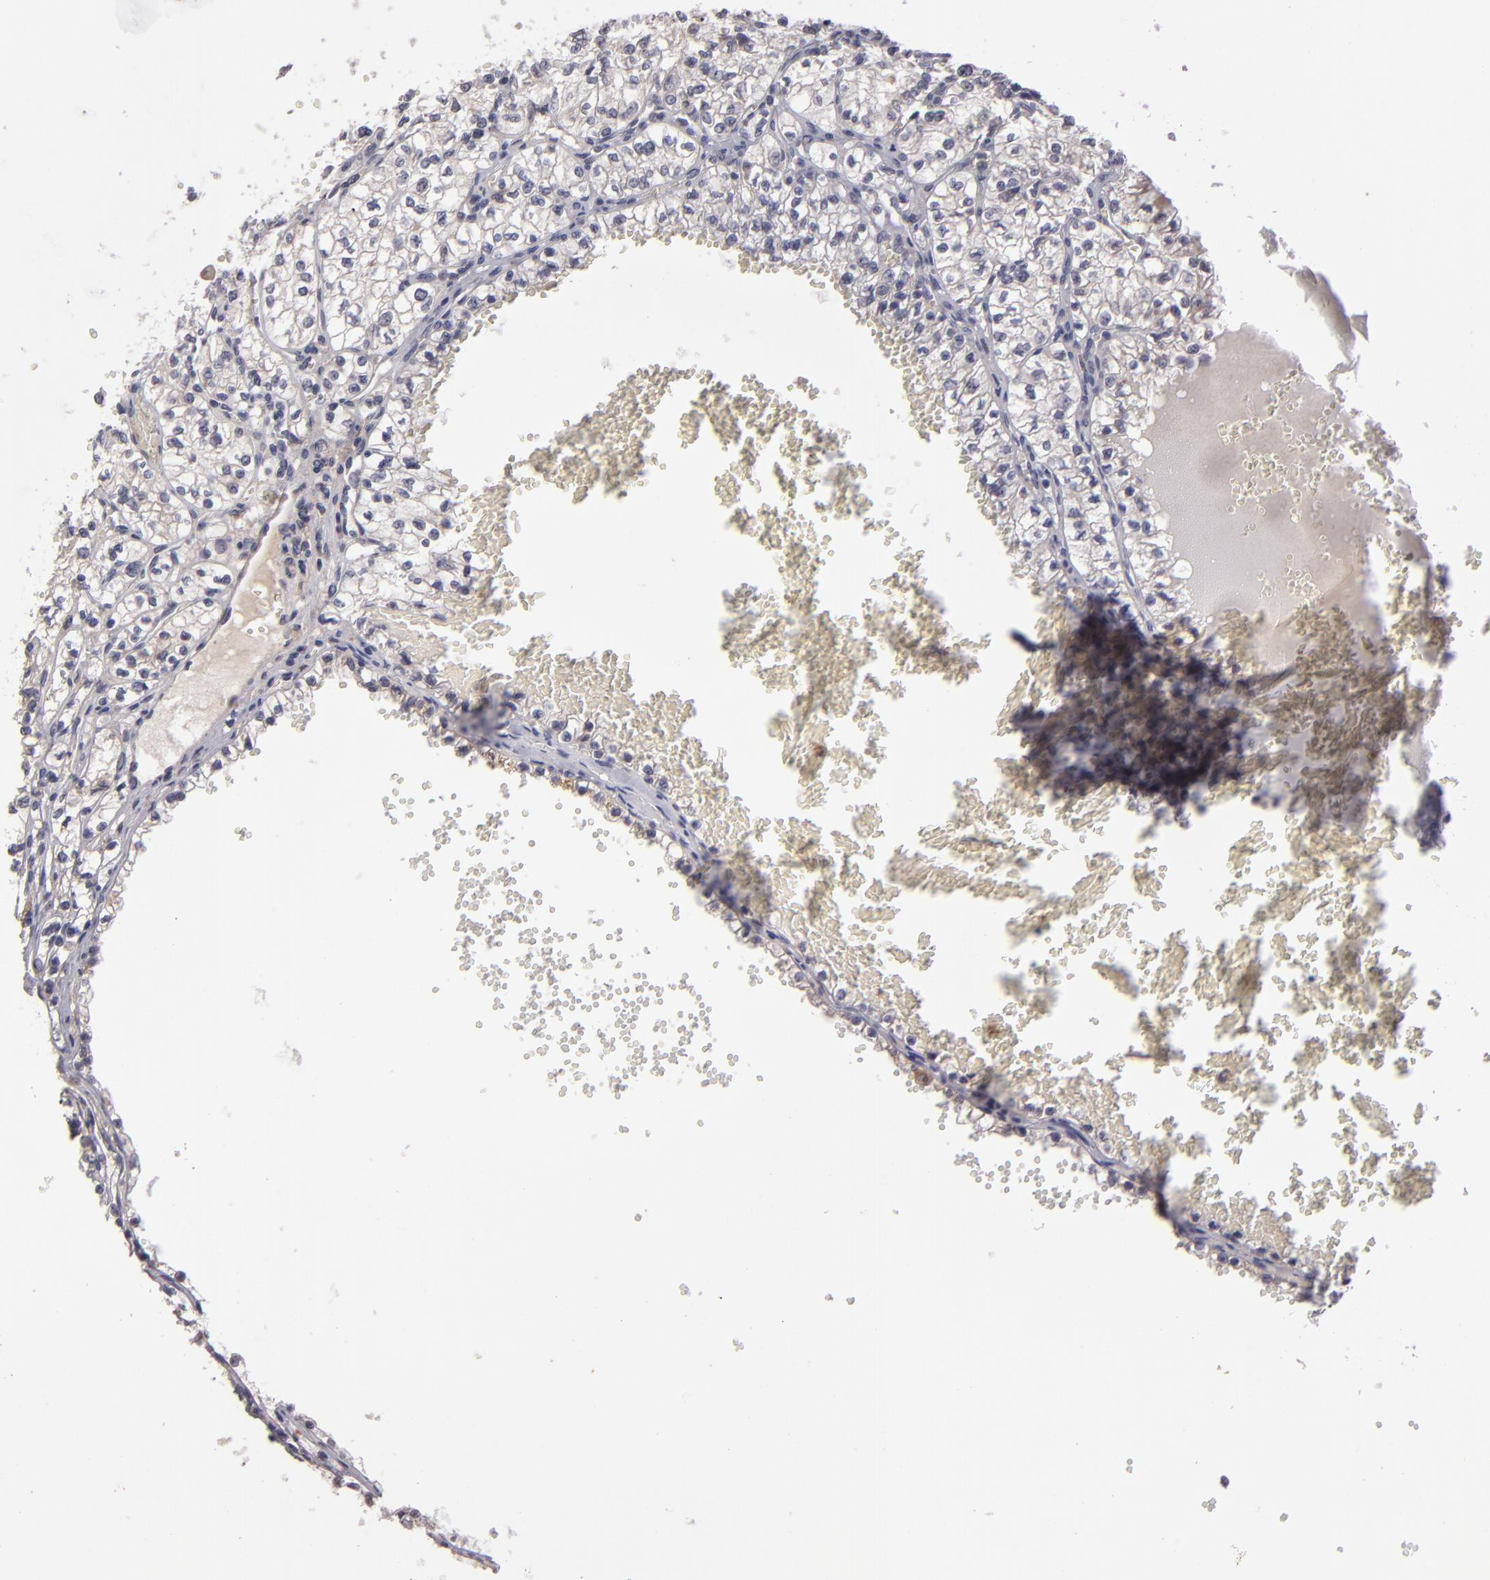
{"staining": {"intensity": "weak", "quantity": "<25%", "location": "cytoplasmic/membranous"}, "tissue": "renal cancer", "cell_type": "Tumor cells", "image_type": "cancer", "snomed": [{"axis": "morphology", "description": "Adenocarcinoma, NOS"}, {"axis": "topography", "description": "Kidney"}], "caption": "There is no significant staining in tumor cells of renal cancer (adenocarcinoma).", "gene": "IL12A", "patient": {"sex": "male", "age": 61}}